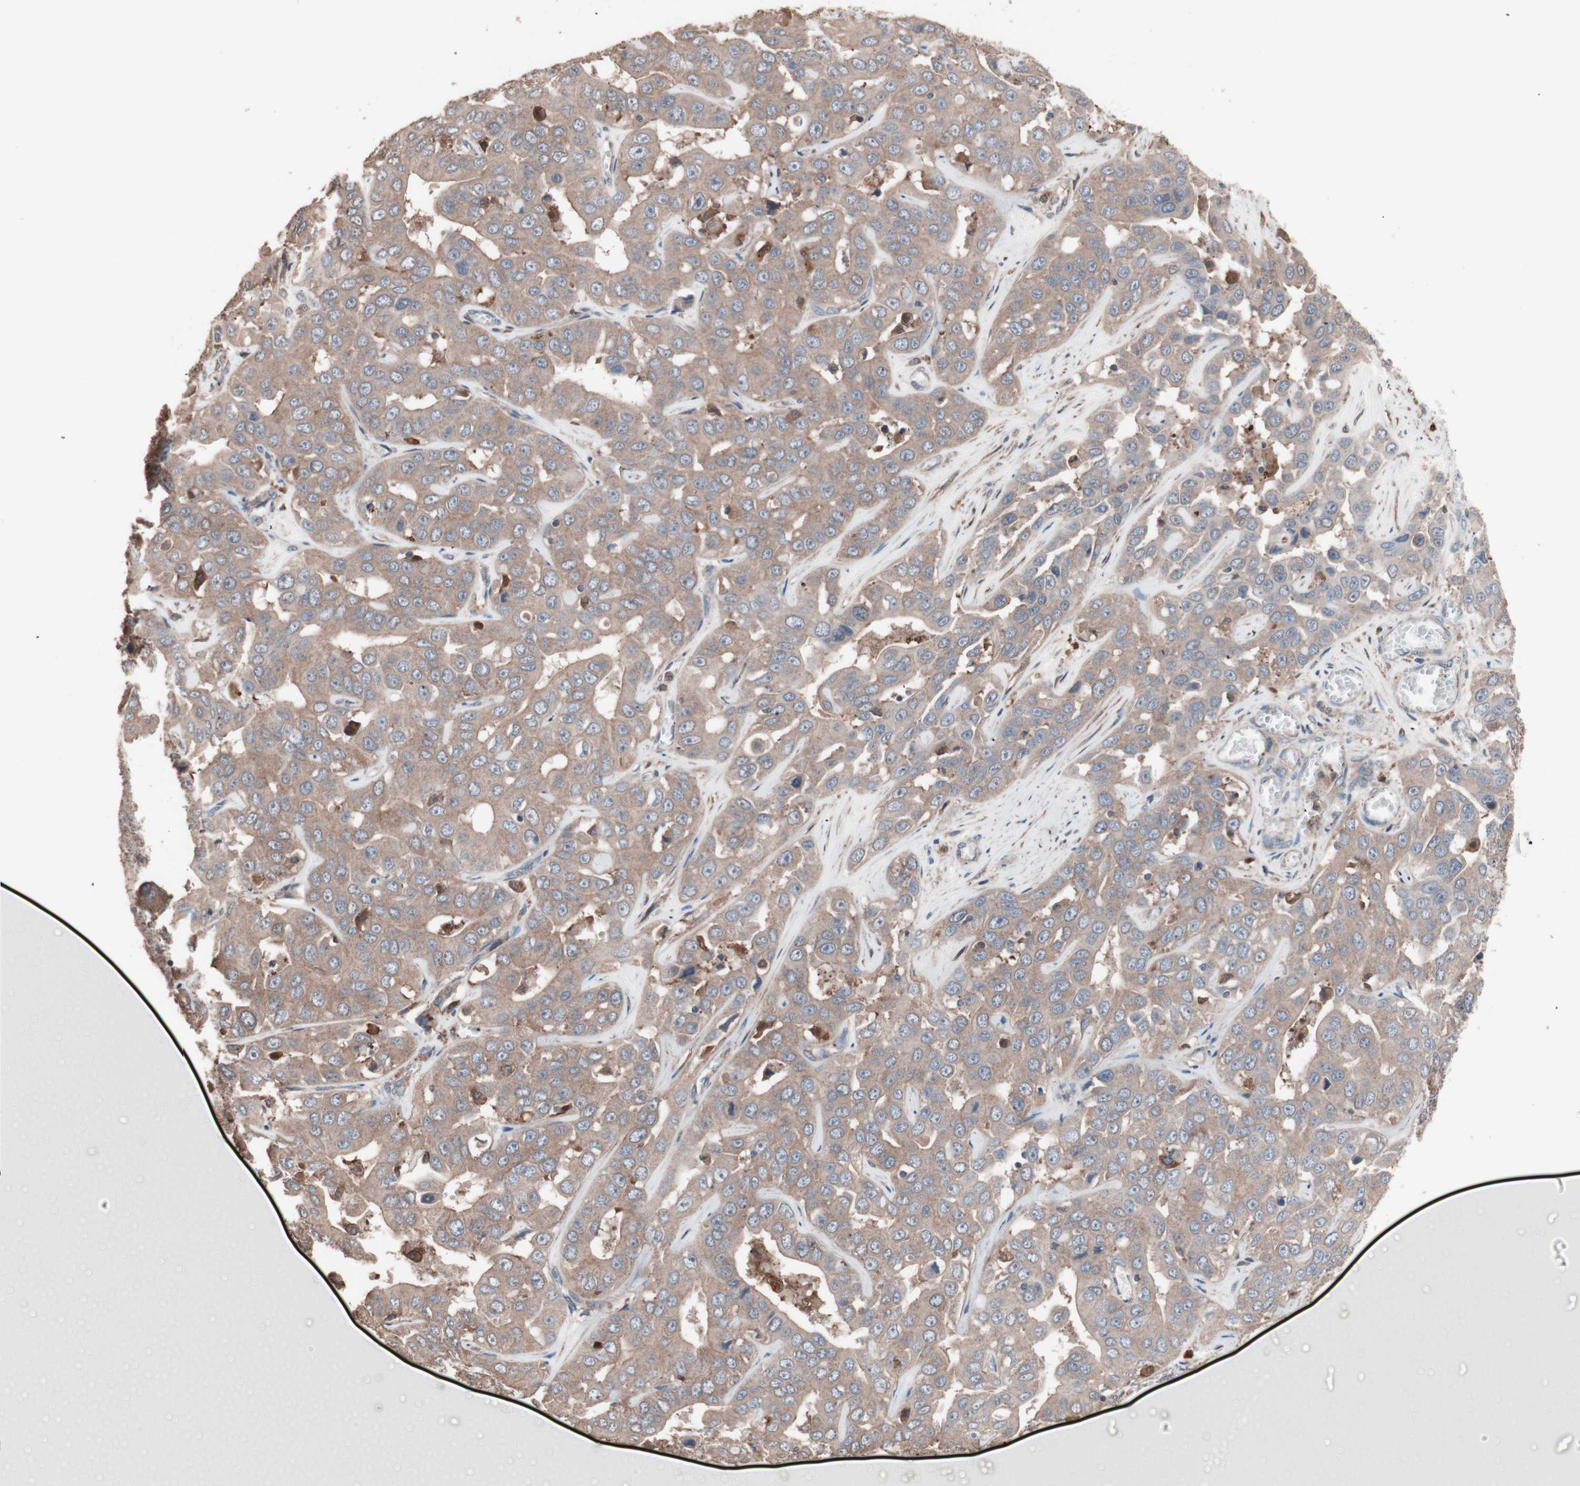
{"staining": {"intensity": "moderate", "quantity": ">75%", "location": "cytoplasmic/membranous"}, "tissue": "liver cancer", "cell_type": "Tumor cells", "image_type": "cancer", "snomed": [{"axis": "morphology", "description": "Cholangiocarcinoma"}, {"axis": "topography", "description": "Liver"}], "caption": "A photomicrograph of human cholangiocarcinoma (liver) stained for a protein reveals moderate cytoplasmic/membranous brown staining in tumor cells.", "gene": "ATG7", "patient": {"sex": "female", "age": 52}}